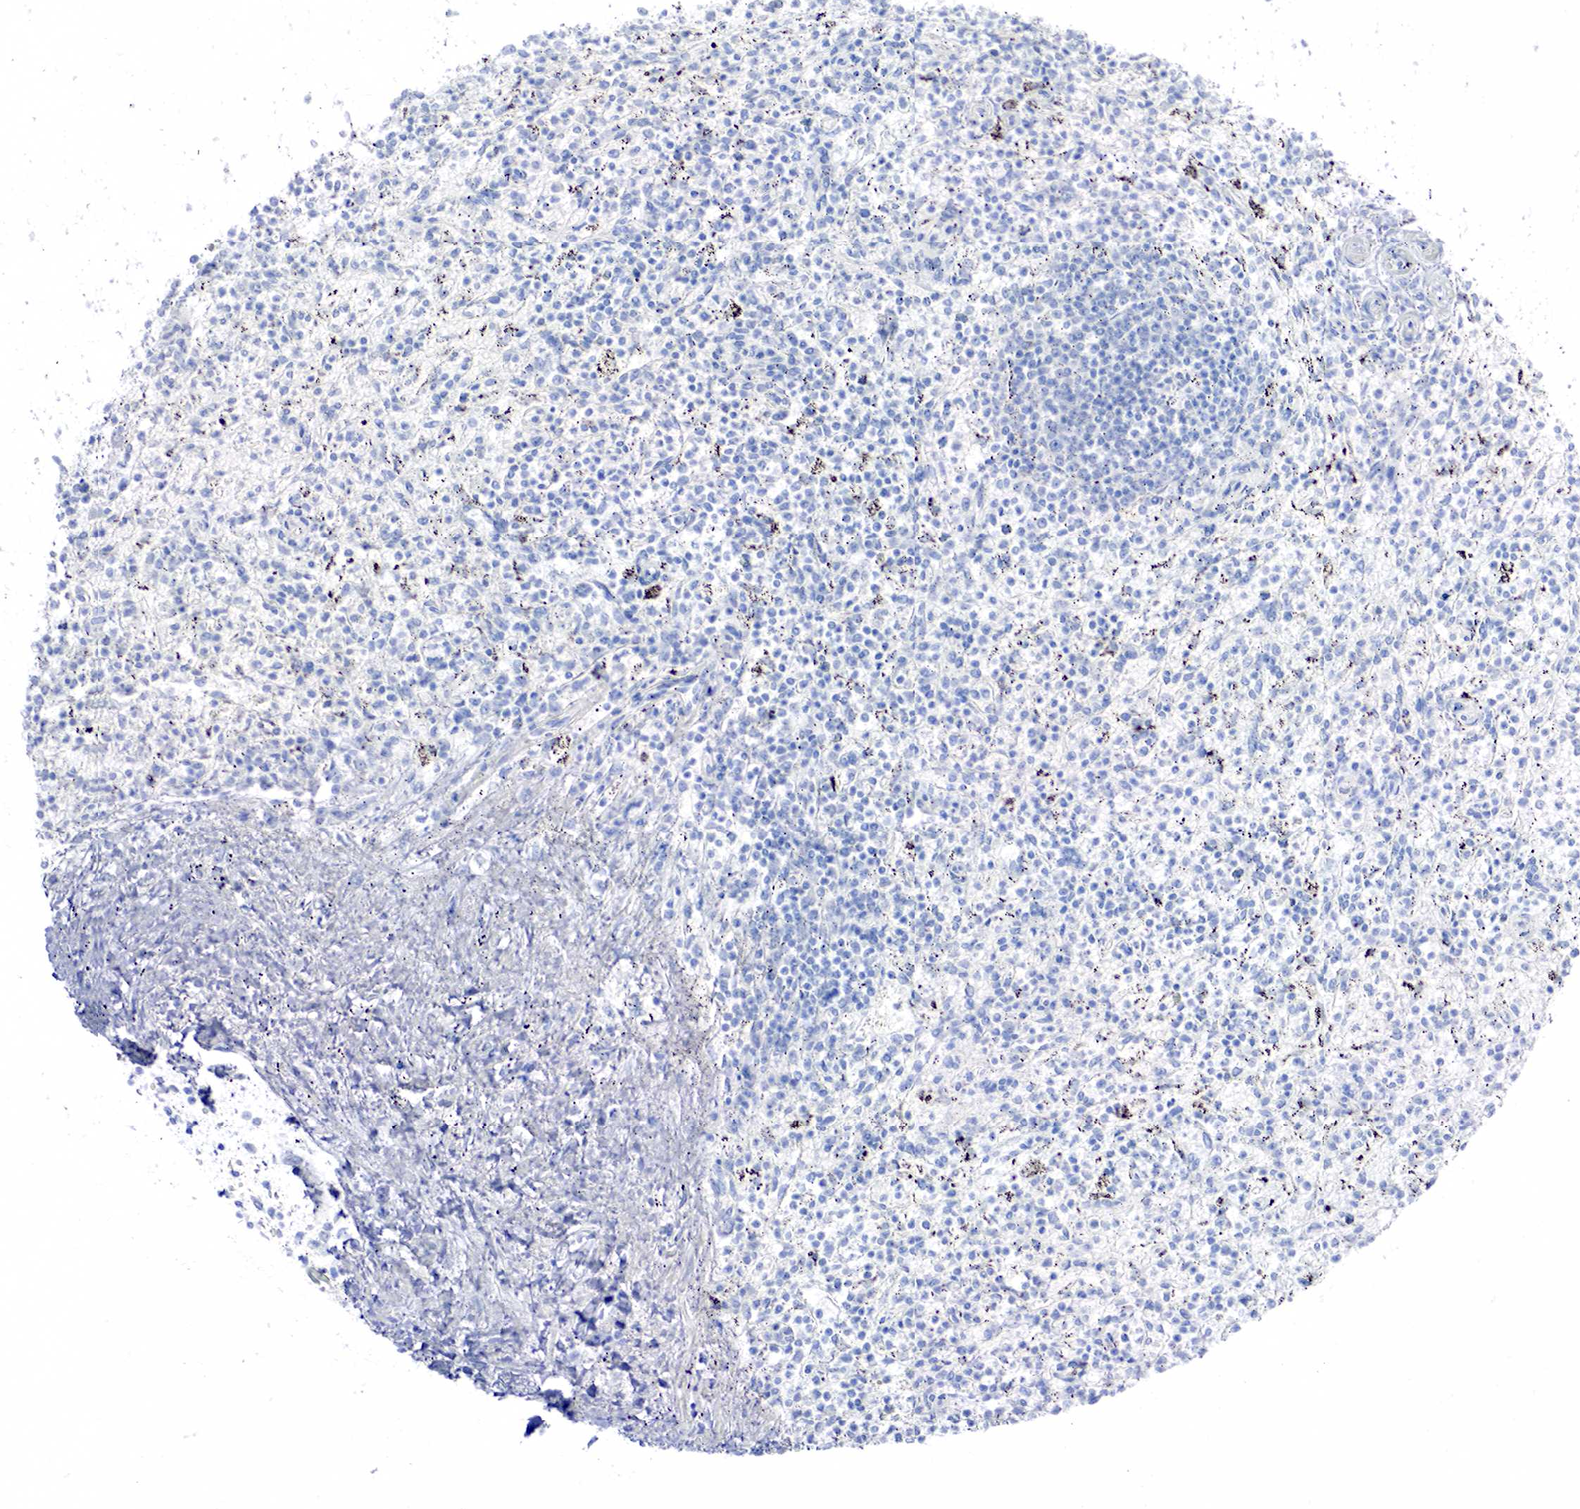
{"staining": {"intensity": "negative", "quantity": "none", "location": "none"}, "tissue": "spleen", "cell_type": "Cells in red pulp", "image_type": "normal", "snomed": [{"axis": "morphology", "description": "Normal tissue, NOS"}, {"axis": "topography", "description": "Spleen"}], "caption": "Cells in red pulp show no significant expression in benign spleen. The staining is performed using DAB (3,3'-diaminobenzidine) brown chromogen with nuclei counter-stained in using hematoxylin.", "gene": "KRT7", "patient": {"sex": "male", "age": 72}}